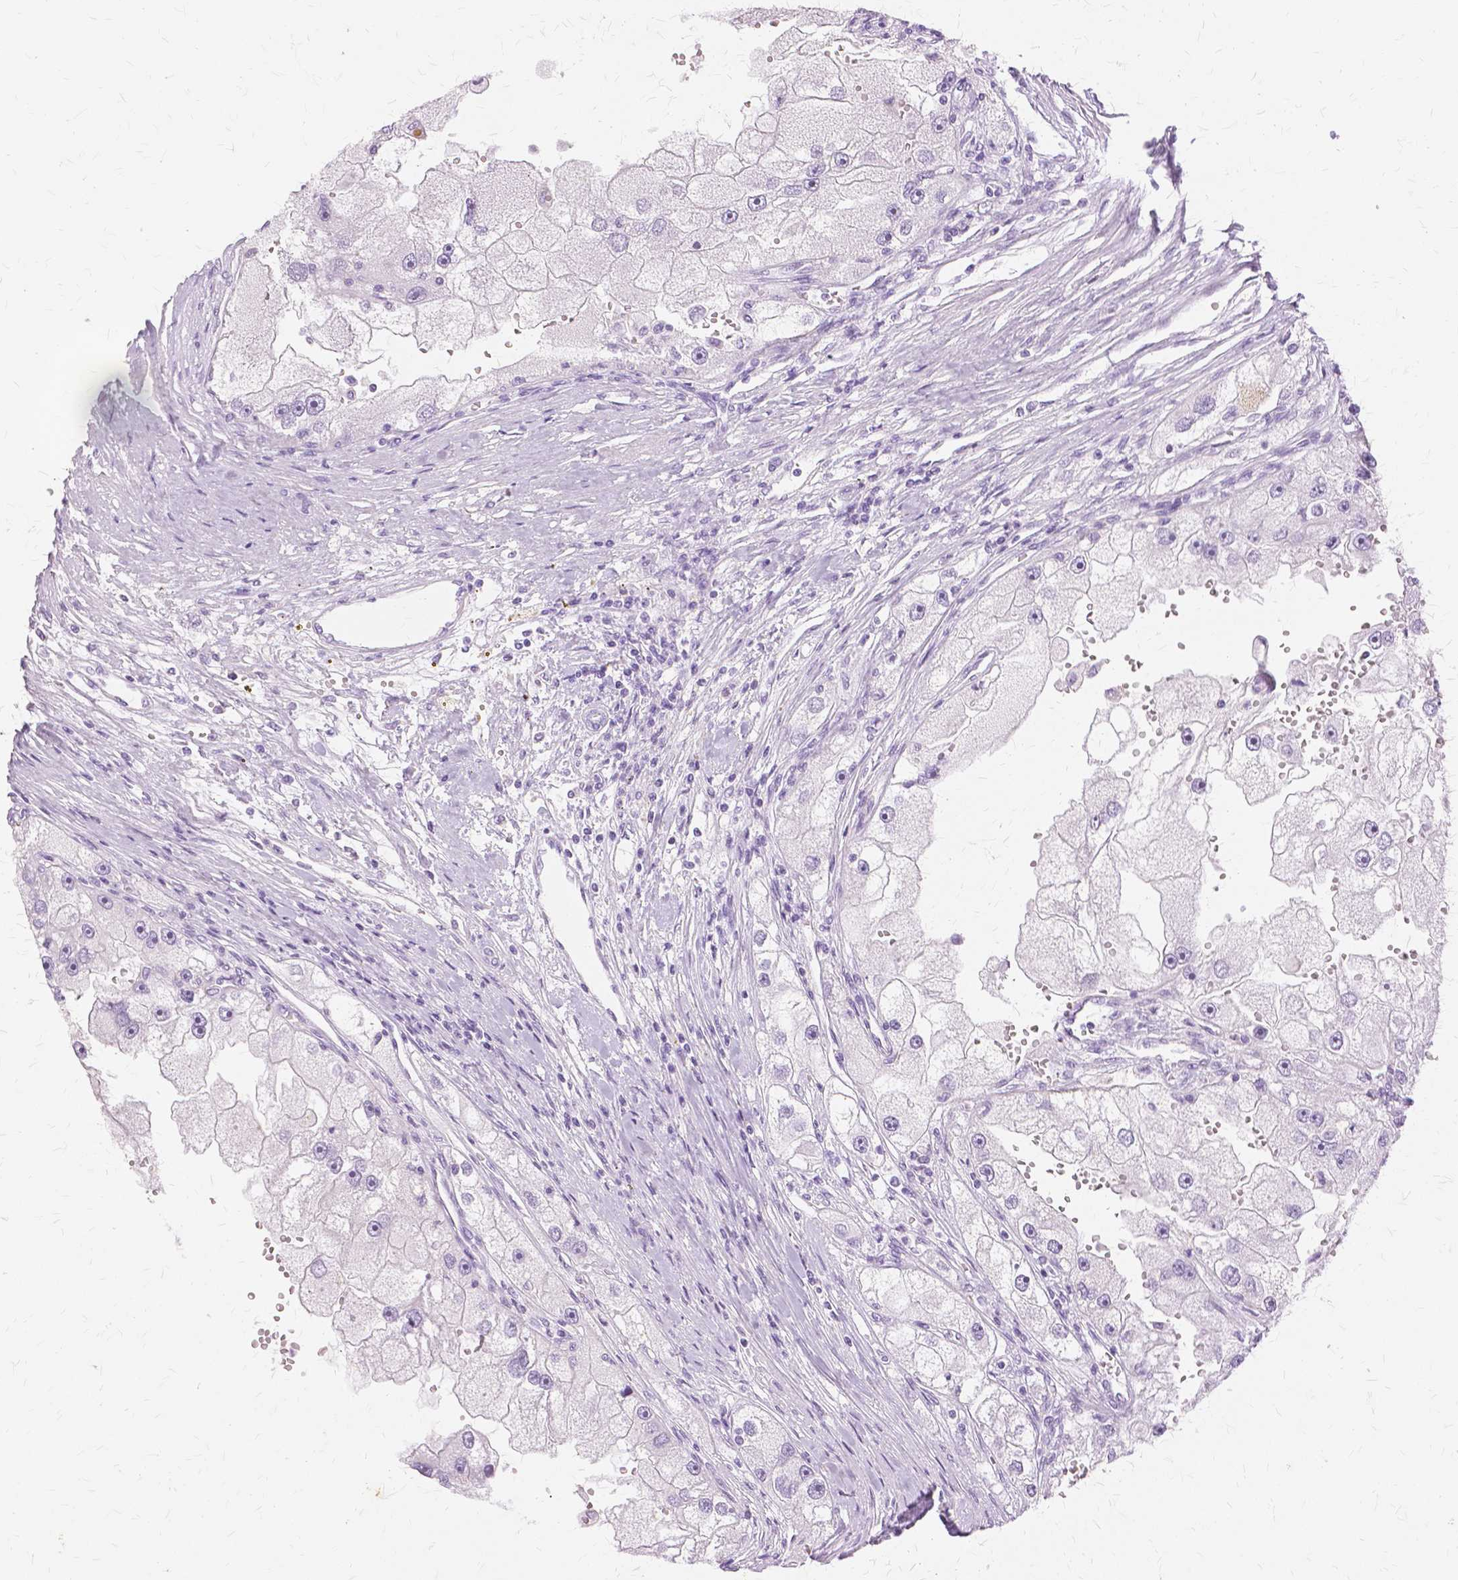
{"staining": {"intensity": "negative", "quantity": "none", "location": "none"}, "tissue": "renal cancer", "cell_type": "Tumor cells", "image_type": "cancer", "snomed": [{"axis": "morphology", "description": "Adenocarcinoma, NOS"}, {"axis": "topography", "description": "Kidney"}], "caption": "Adenocarcinoma (renal) stained for a protein using immunohistochemistry demonstrates no staining tumor cells.", "gene": "TGM1", "patient": {"sex": "male", "age": 63}}